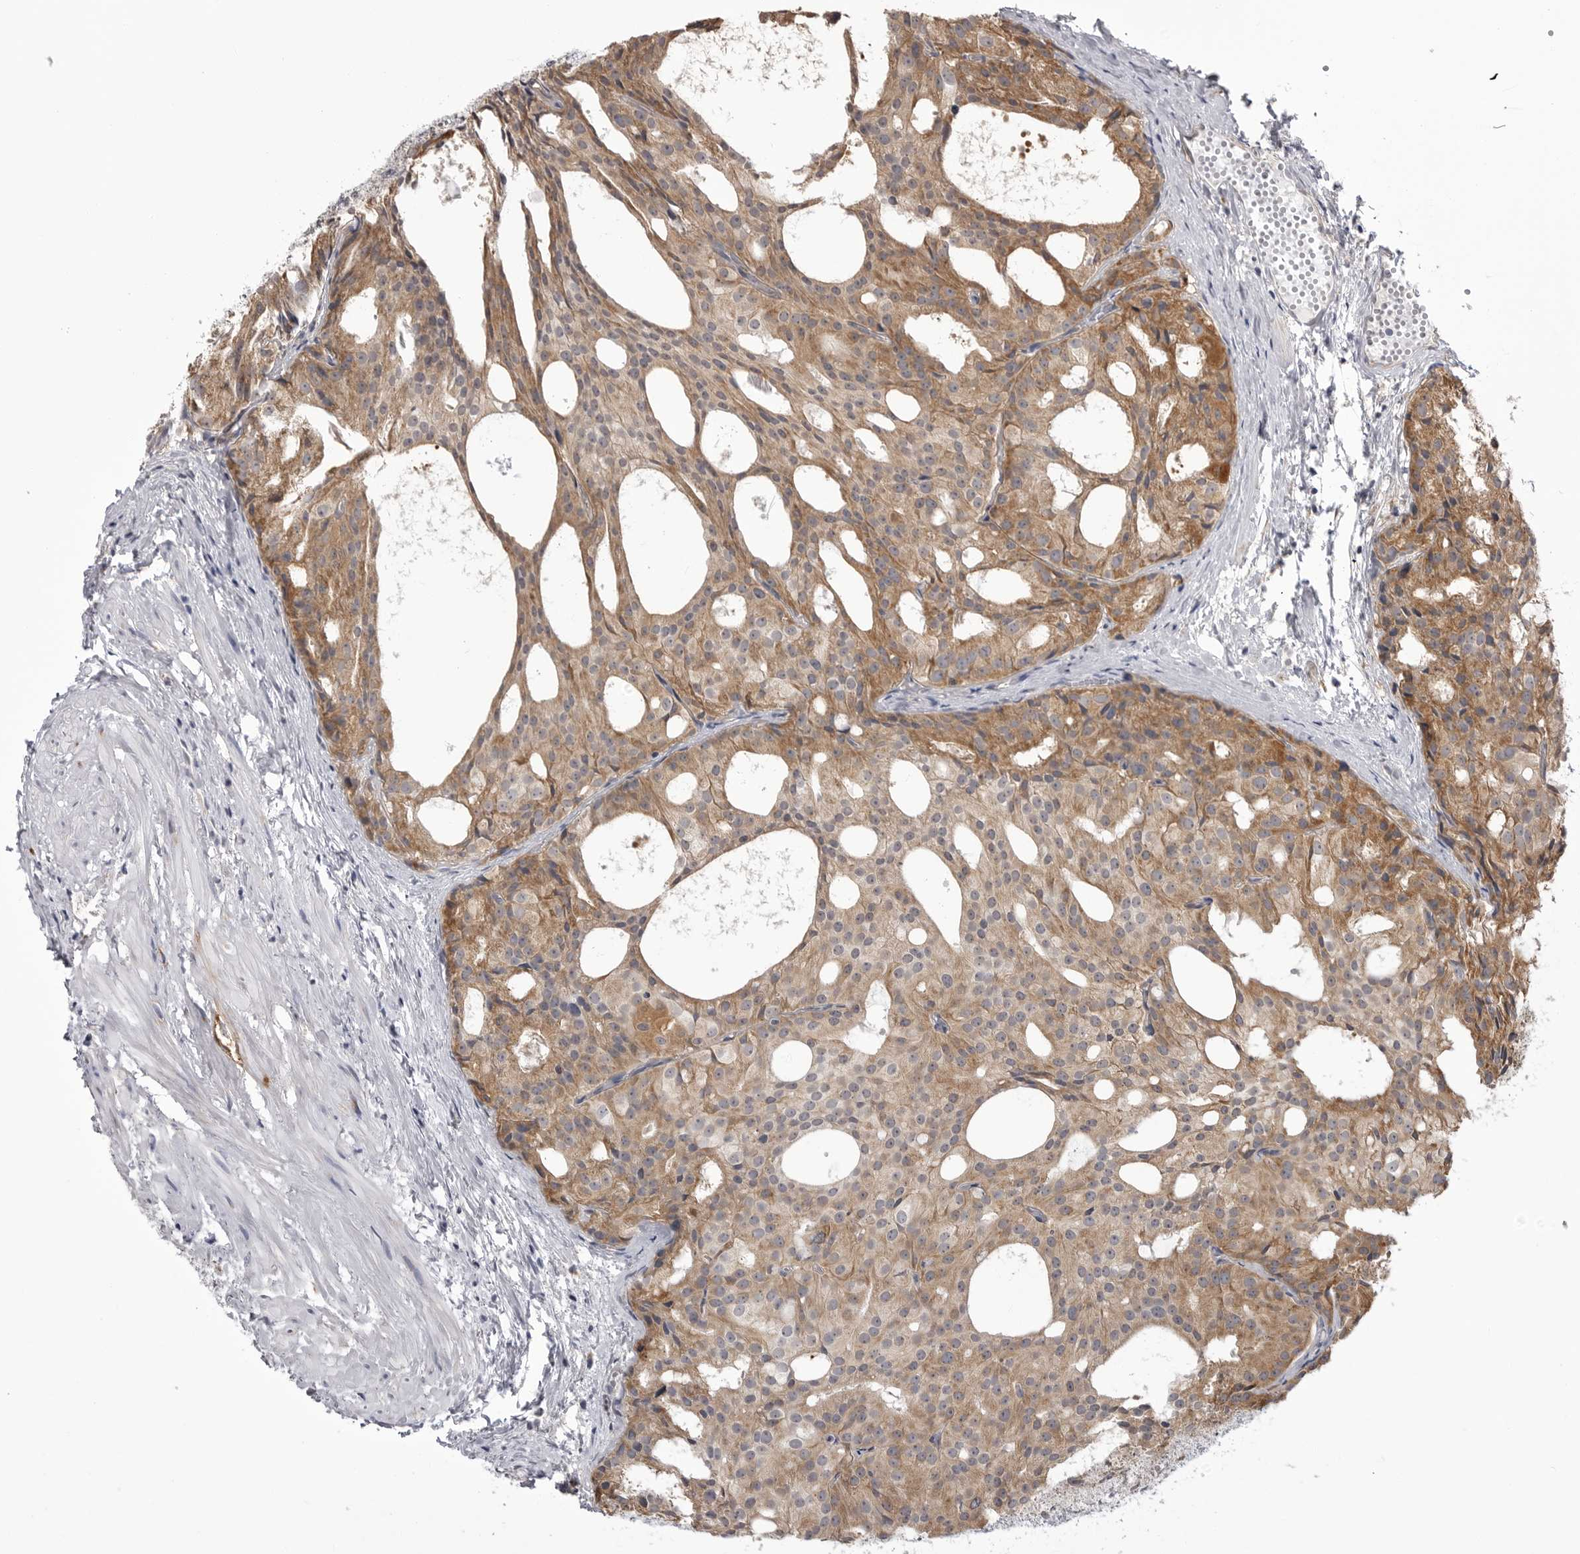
{"staining": {"intensity": "moderate", "quantity": ">75%", "location": "cytoplasmic/membranous"}, "tissue": "prostate cancer", "cell_type": "Tumor cells", "image_type": "cancer", "snomed": [{"axis": "morphology", "description": "Adenocarcinoma, Low grade"}, {"axis": "topography", "description": "Prostate"}], "caption": "IHC micrograph of neoplastic tissue: human prostate cancer (low-grade adenocarcinoma) stained using immunohistochemistry (IHC) demonstrates medium levels of moderate protein expression localized specifically in the cytoplasmic/membranous of tumor cells, appearing as a cytoplasmic/membranous brown color.", "gene": "FH", "patient": {"sex": "male", "age": 88}}